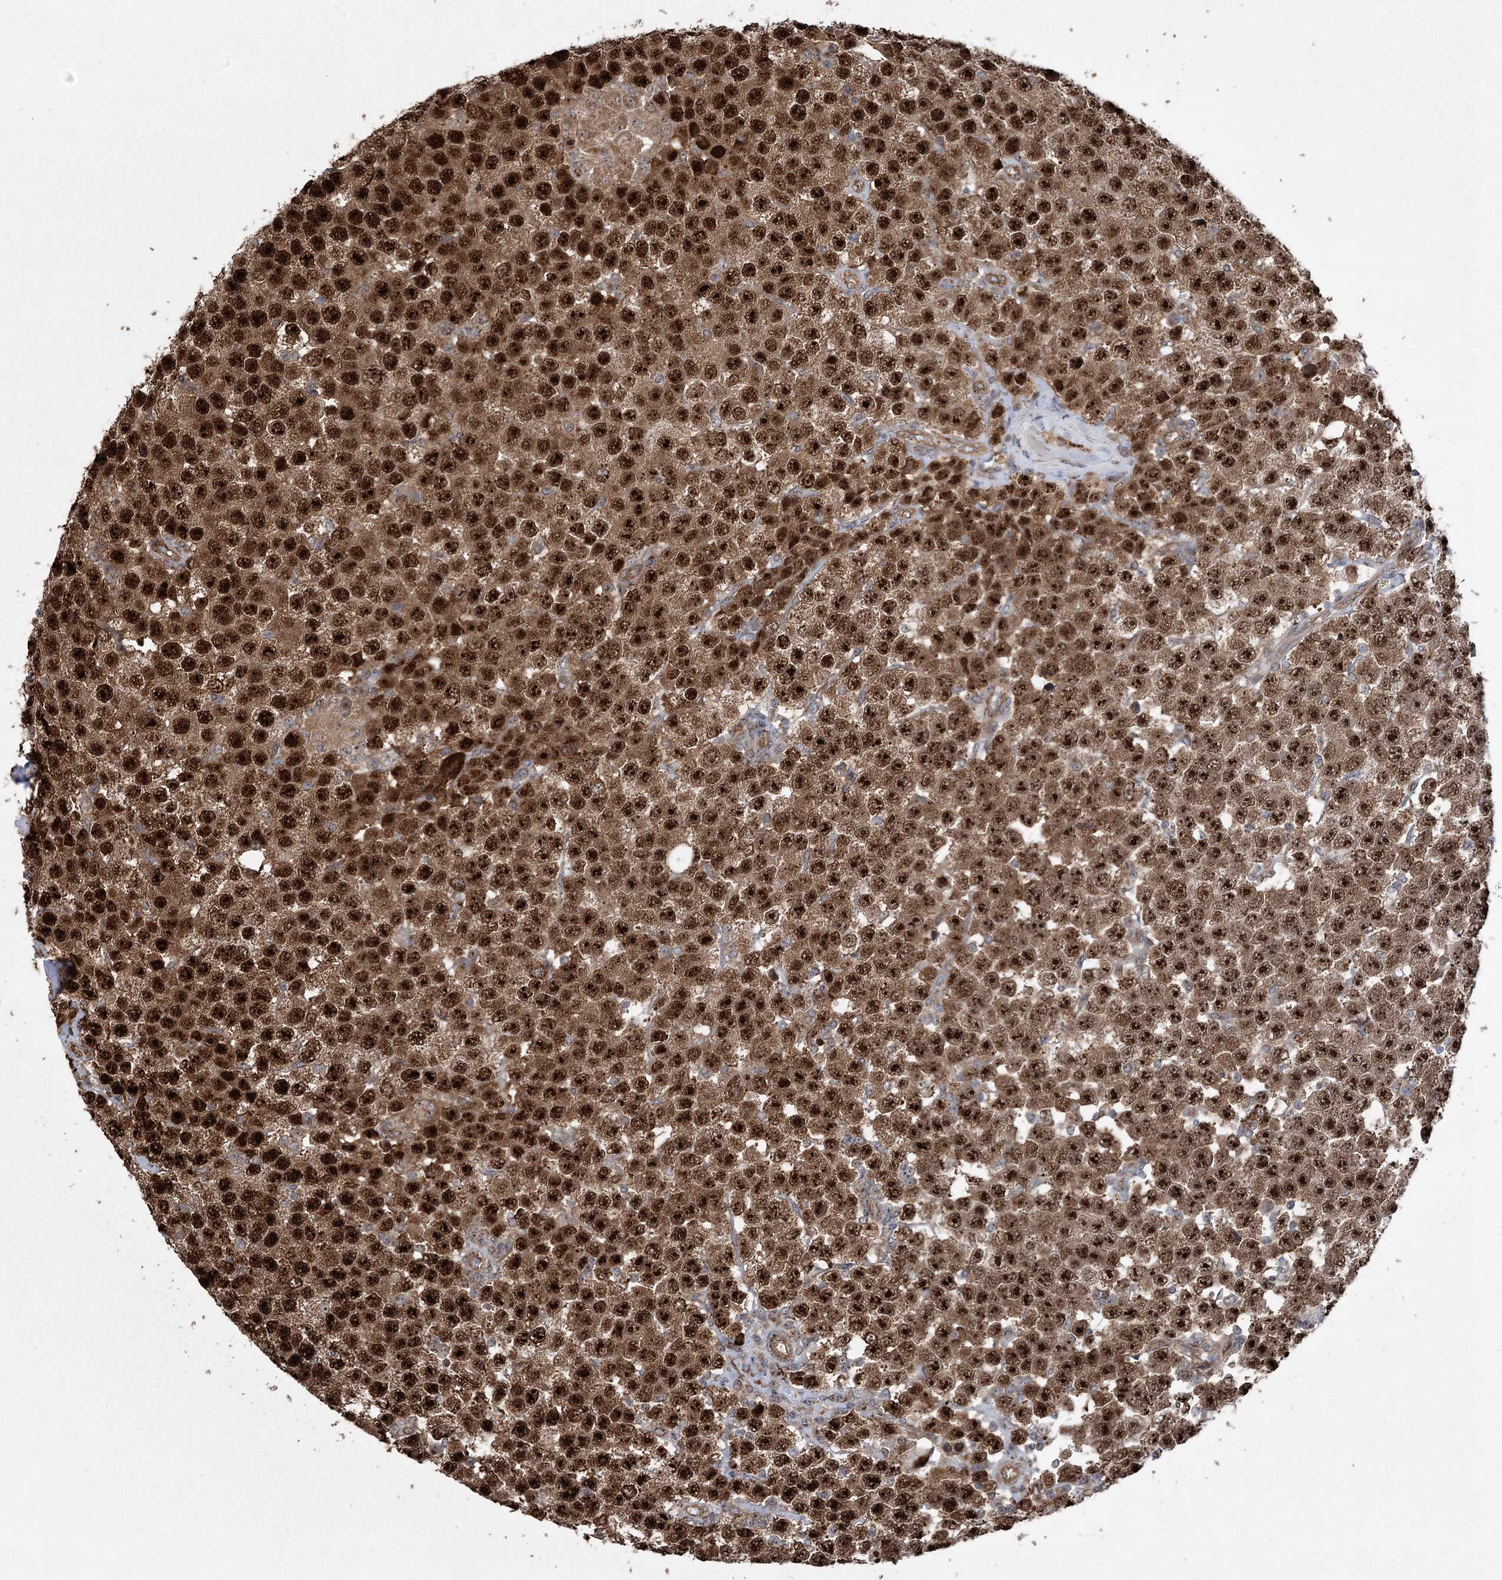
{"staining": {"intensity": "strong", "quantity": ">75%", "location": "cytoplasmic/membranous,nuclear"}, "tissue": "testis cancer", "cell_type": "Tumor cells", "image_type": "cancer", "snomed": [{"axis": "morphology", "description": "Seminoma, NOS"}, {"axis": "topography", "description": "Testis"}], "caption": "Brown immunohistochemical staining in human testis cancer (seminoma) displays strong cytoplasmic/membranous and nuclear staining in about >75% of tumor cells. (DAB (3,3'-diaminobenzidine) IHC with brightfield microscopy, high magnification).", "gene": "SERINC5", "patient": {"sex": "male", "age": 28}}